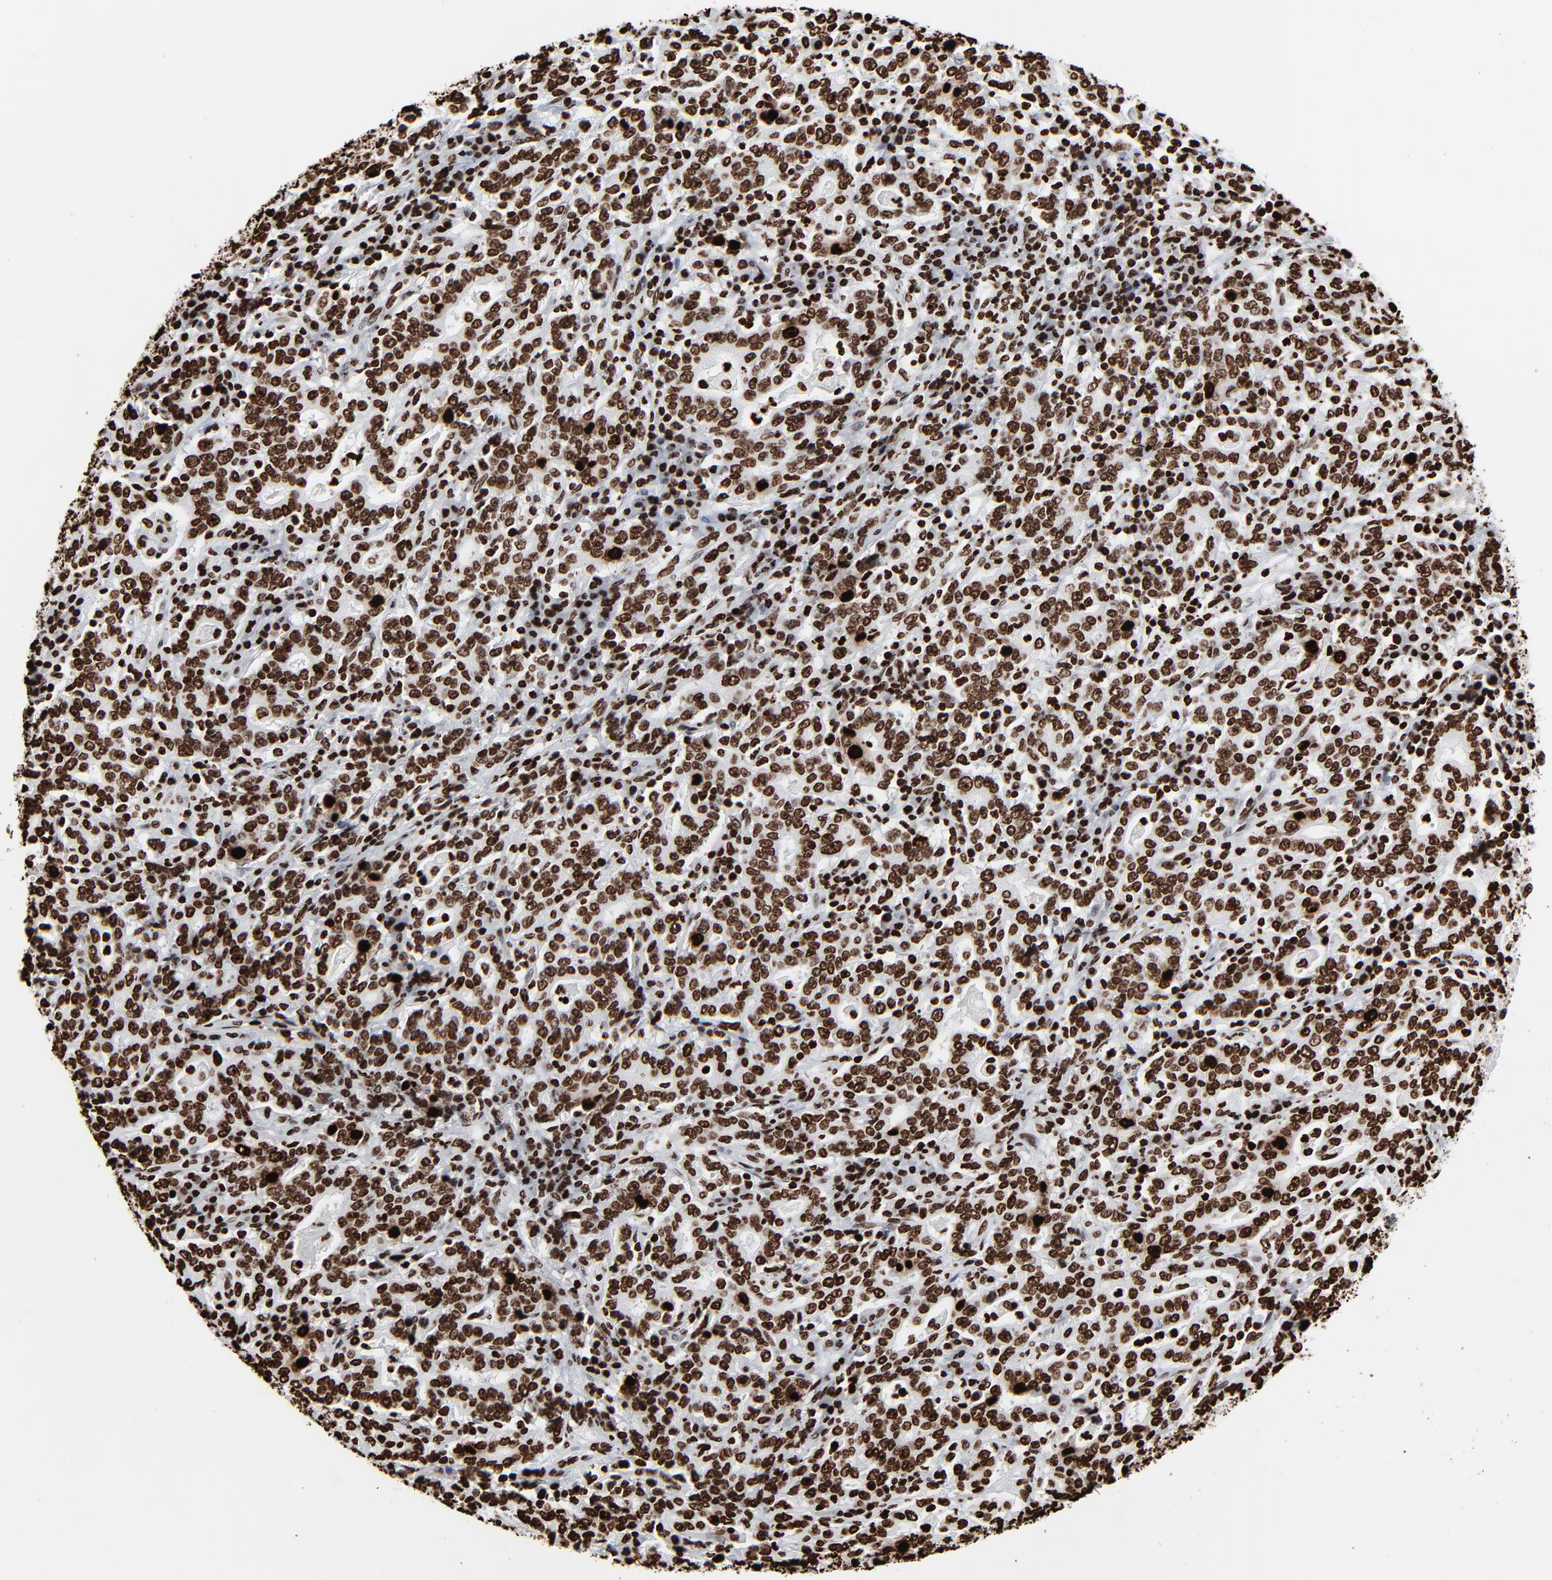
{"staining": {"intensity": "strong", "quantity": ">75%", "location": "nuclear"}, "tissue": "stomach cancer", "cell_type": "Tumor cells", "image_type": "cancer", "snomed": [{"axis": "morphology", "description": "Normal tissue, NOS"}, {"axis": "morphology", "description": "Adenocarcinoma, NOS"}, {"axis": "topography", "description": "Stomach, upper"}, {"axis": "topography", "description": "Stomach"}], "caption": "Immunohistochemical staining of human stomach adenocarcinoma reveals high levels of strong nuclear protein positivity in approximately >75% of tumor cells.", "gene": "H3-4", "patient": {"sex": "male", "age": 59}}